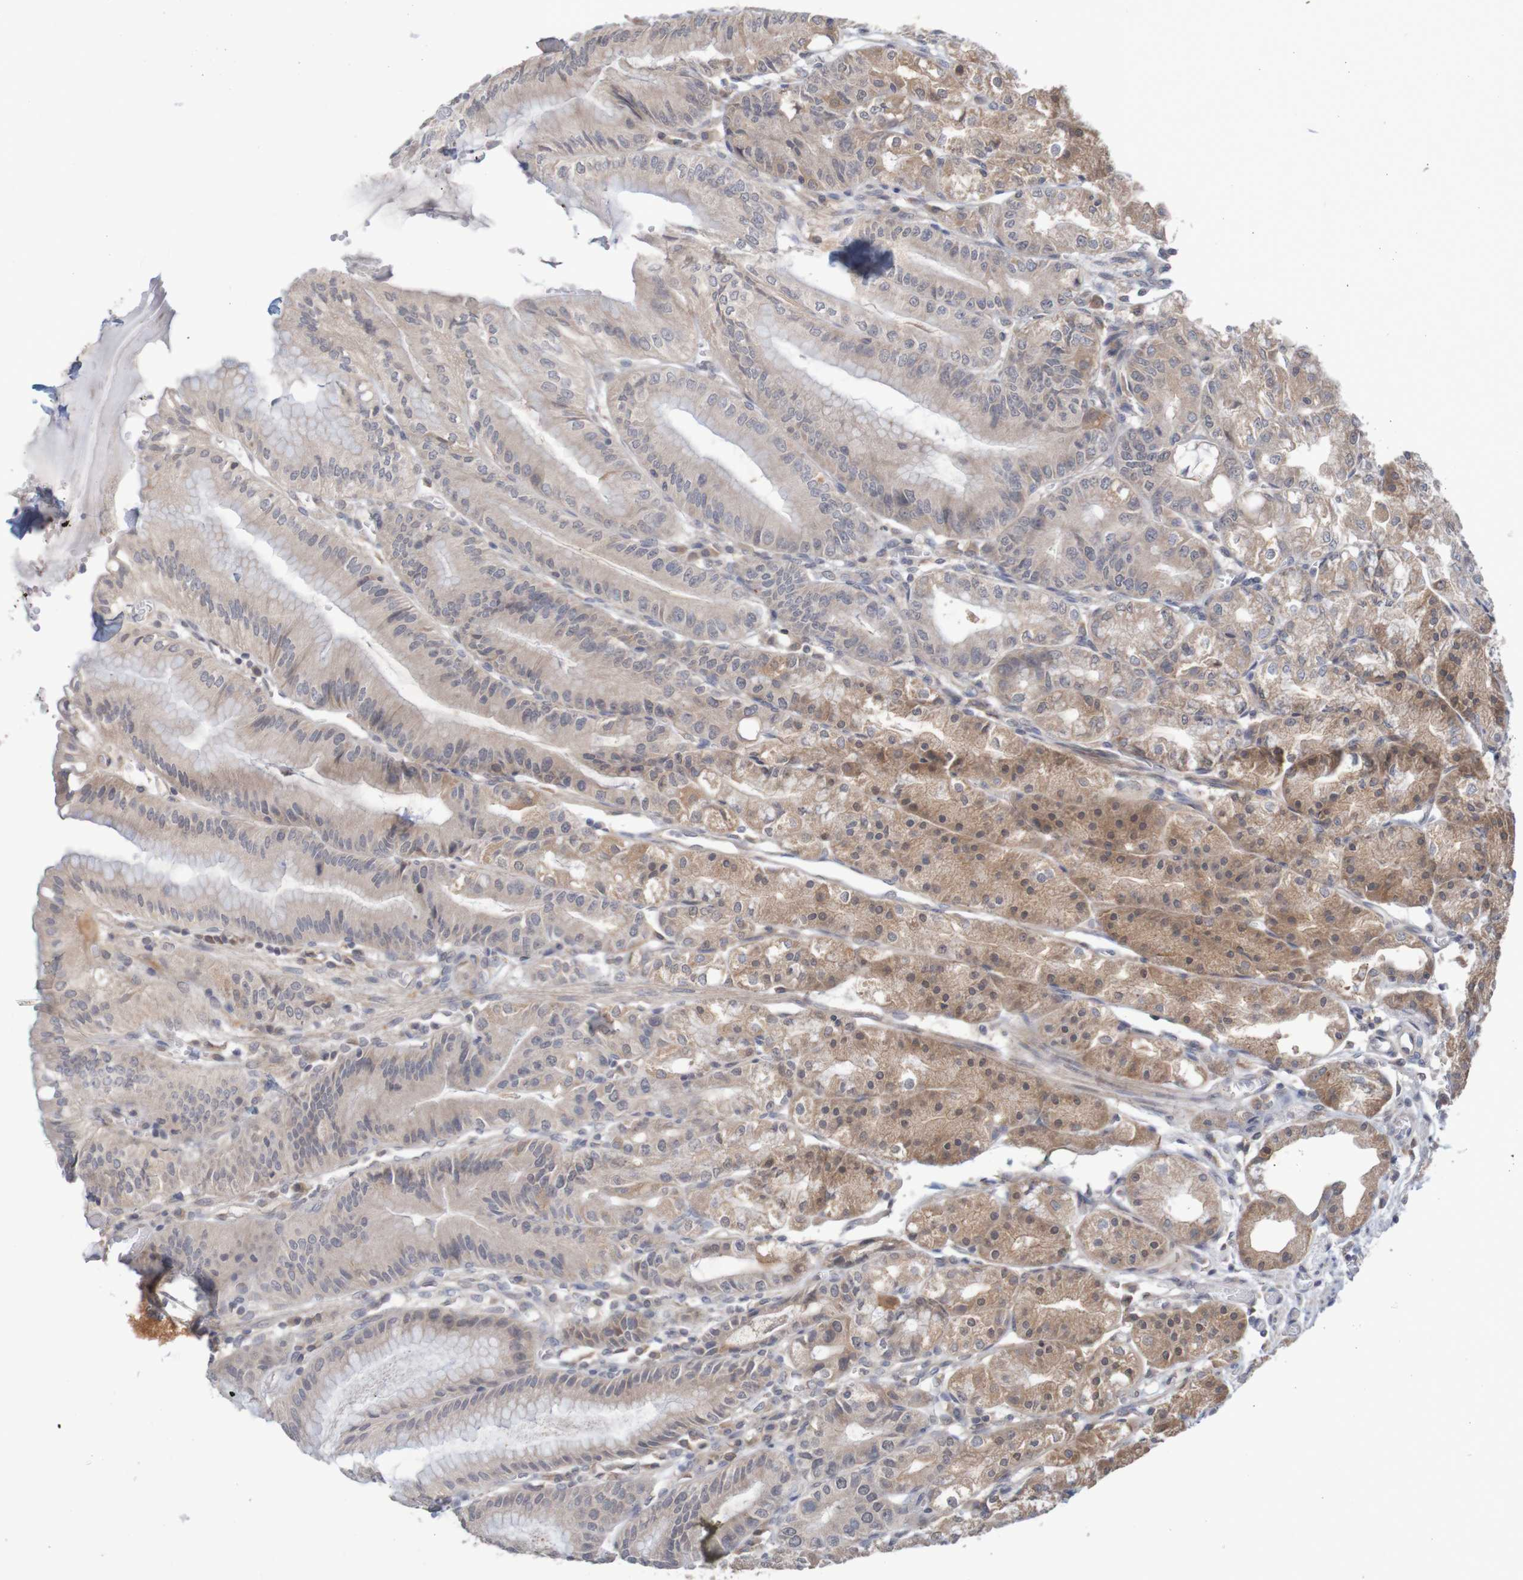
{"staining": {"intensity": "moderate", "quantity": "25%-75%", "location": "cytoplasmic/membranous"}, "tissue": "stomach", "cell_type": "Glandular cells", "image_type": "normal", "snomed": [{"axis": "morphology", "description": "Normal tissue, NOS"}, {"axis": "topography", "description": "Stomach, lower"}], "caption": "Moderate cytoplasmic/membranous positivity is appreciated in approximately 25%-75% of glandular cells in benign stomach.", "gene": "ANKK1", "patient": {"sex": "male", "age": 71}}